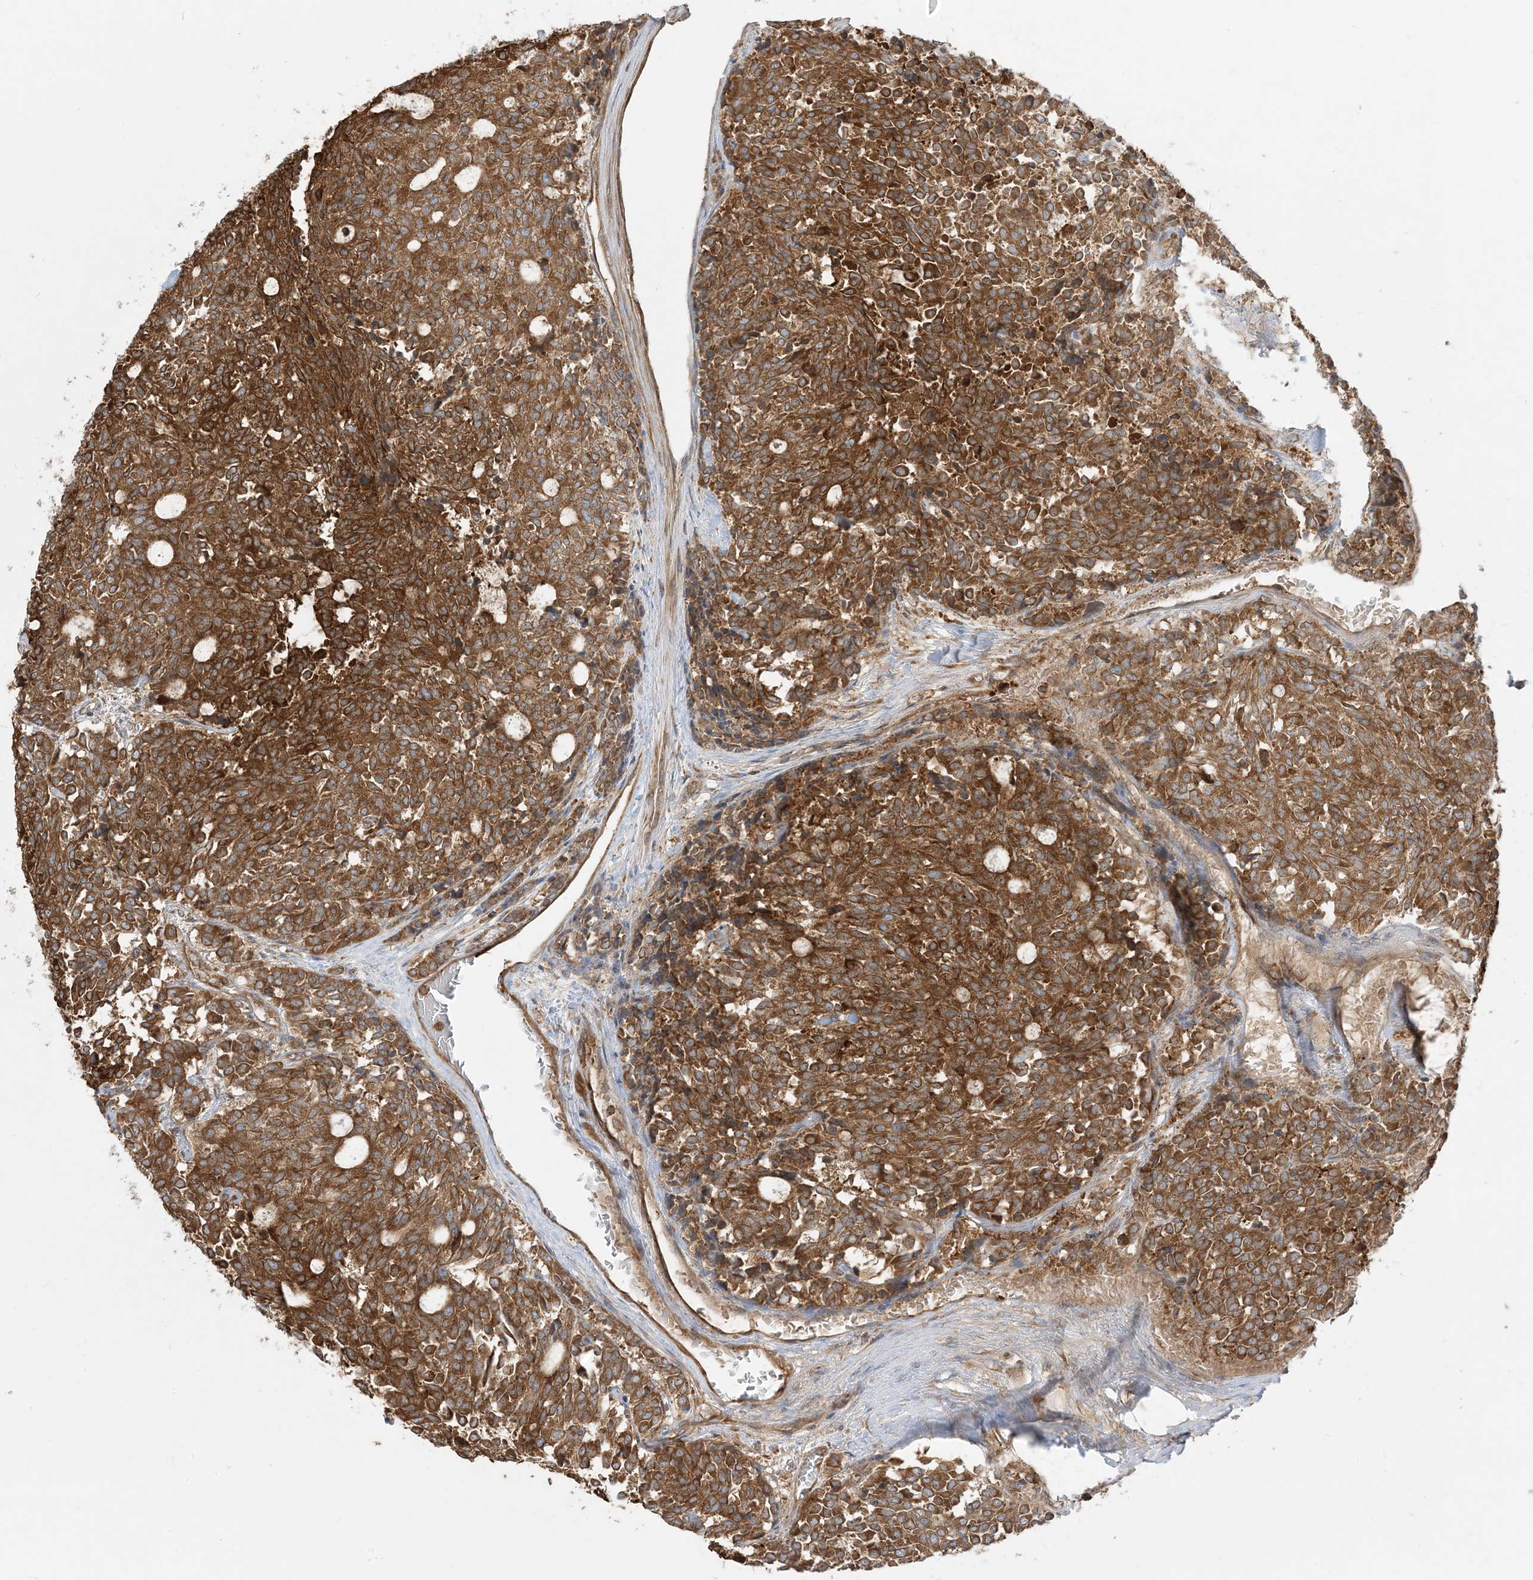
{"staining": {"intensity": "strong", "quantity": ">75%", "location": "cytoplasmic/membranous"}, "tissue": "carcinoid", "cell_type": "Tumor cells", "image_type": "cancer", "snomed": [{"axis": "morphology", "description": "Carcinoid, malignant, NOS"}, {"axis": "topography", "description": "Pancreas"}], "caption": "The image reveals a brown stain indicating the presence of a protein in the cytoplasmic/membranous of tumor cells in carcinoid.", "gene": "SRP72", "patient": {"sex": "female", "age": 54}}